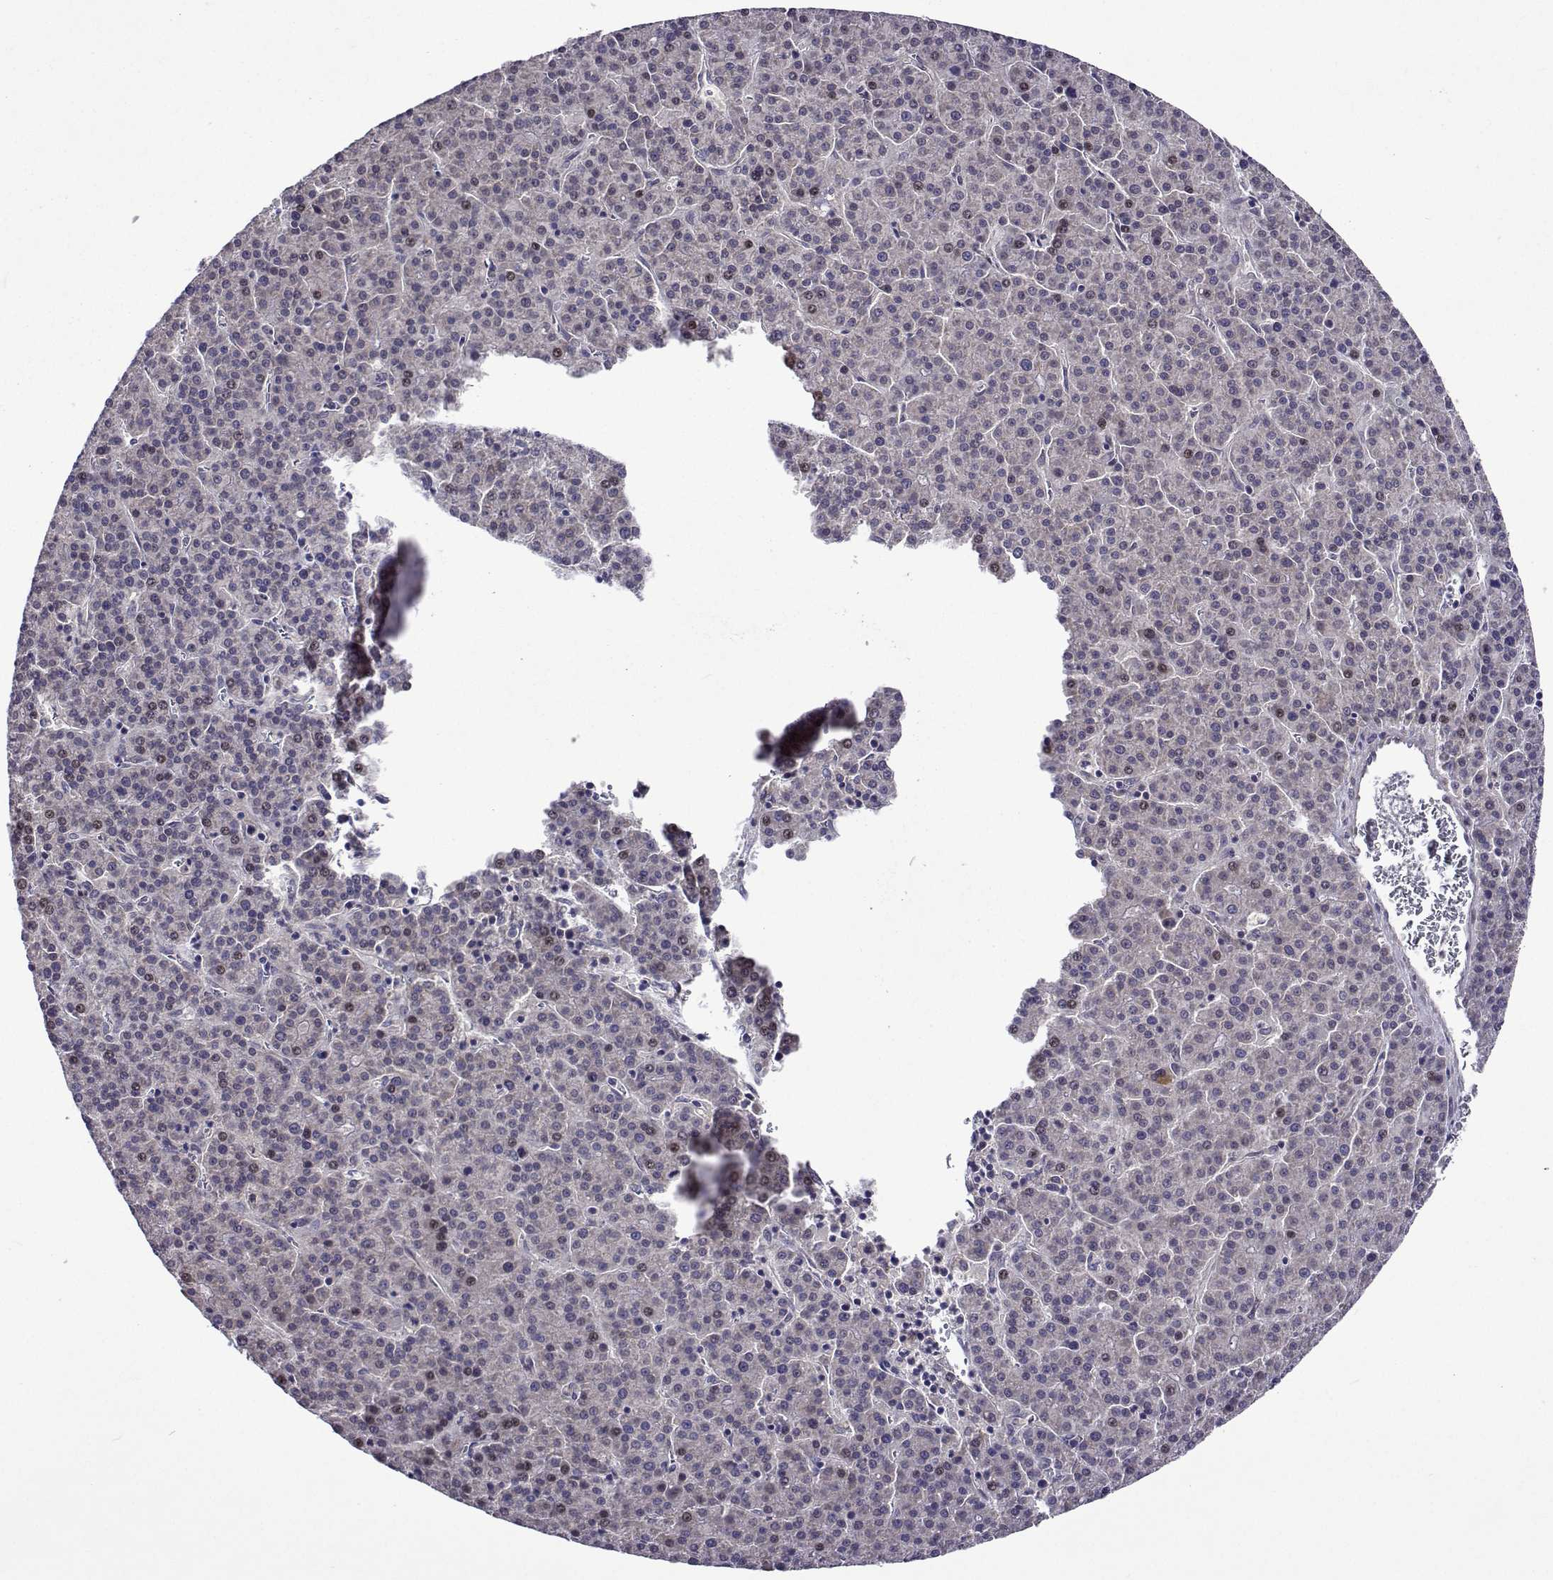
{"staining": {"intensity": "weak", "quantity": "<25%", "location": "nuclear"}, "tissue": "liver cancer", "cell_type": "Tumor cells", "image_type": "cancer", "snomed": [{"axis": "morphology", "description": "Carcinoma, Hepatocellular, NOS"}, {"axis": "topography", "description": "Liver"}], "caption": "IHC of hepatocellular carcinoma (liver) demonstrates no staining in tumor cells.", "gene": "TARBP2", "patient": {"sex": "female", "age": 58}}